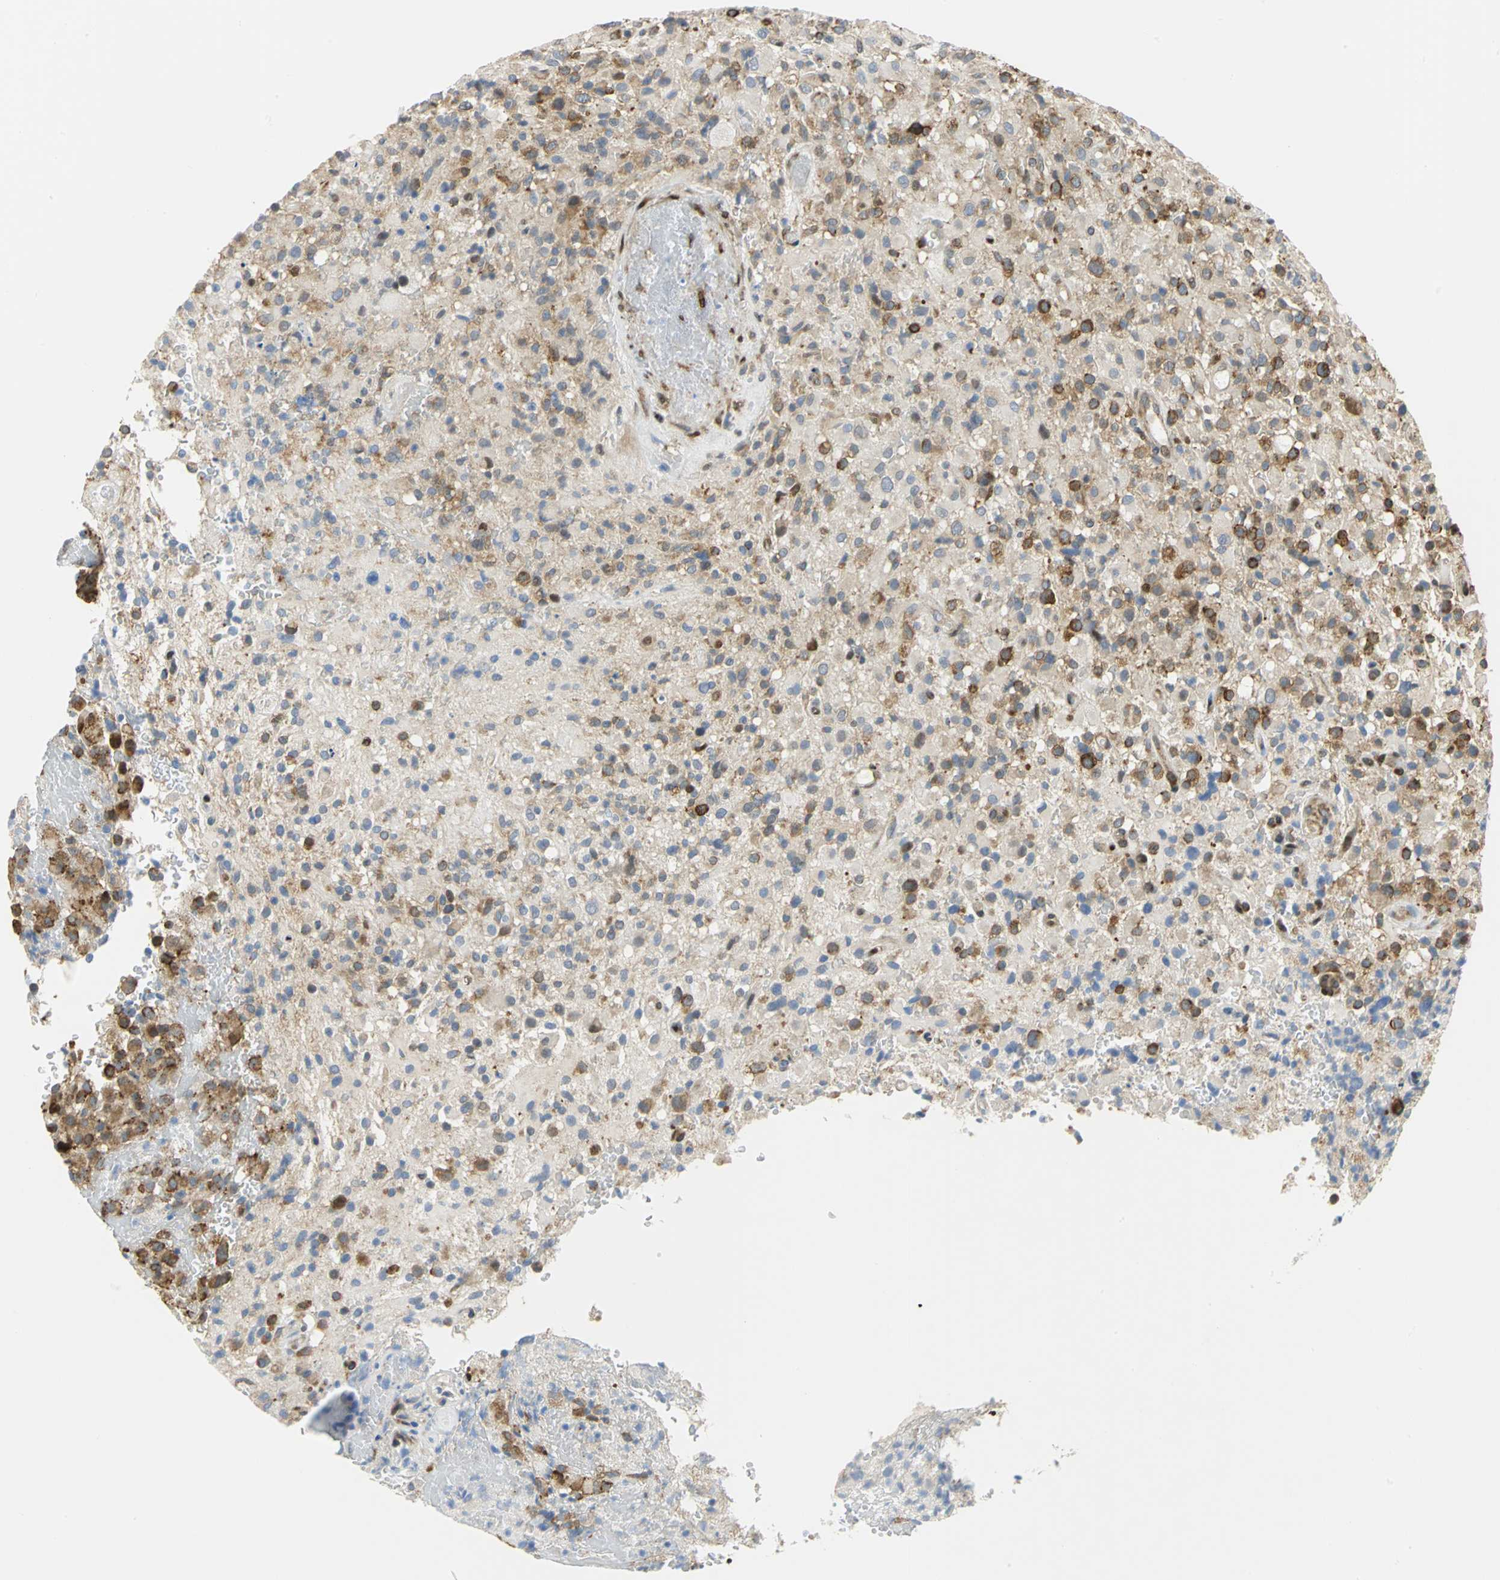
{"staining": {"intensity": "moderate", "quantity": ">75%", "location": "cytoplasmic/membranous"}, "tissue": "glioma", "cell_type": "Tumor cells", "image_type": "cancer", "snomed": [{"axis": "morphology", "description": "Glioma, malignant, High grade"}, {"axis": "topography", "description": "Brain"}], "caption": "Glioma was stained to show a protein in brown. There is medium levels of moderate cytoplasmic/membranous positivity in approximately >75% of tumor cells.", "gene": "YBX1", "patient": {"sex": "male", "age": 71}}